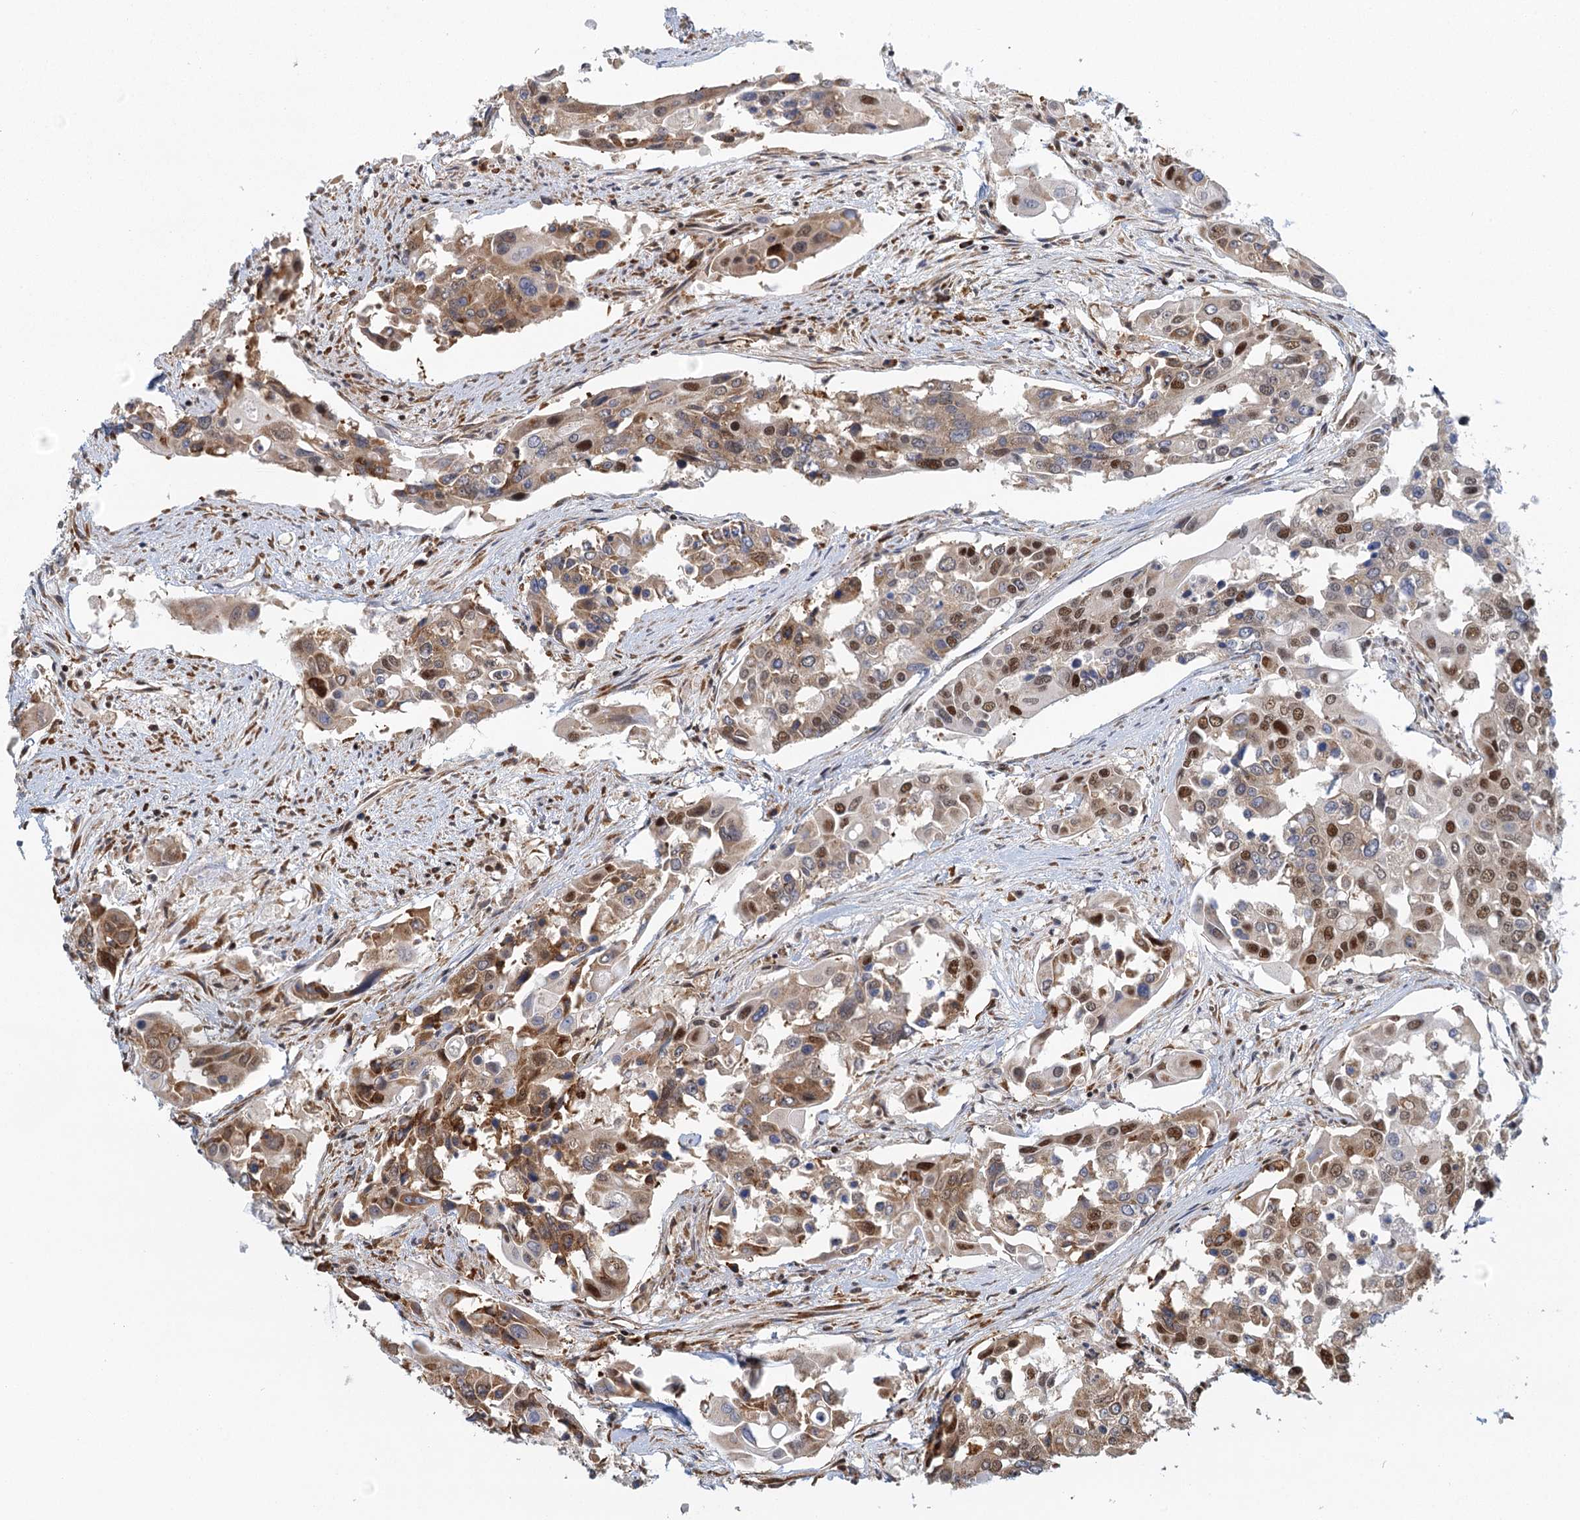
{"staining": {"intensity": "moderate", "quantity": ">75%", "location": "cytoplasmic/membranous,nuclear"}, "tissue": "colorectal cancer", "cell_type": "Tumor cells", "image_type": "cancer", "snomed": [{"axis": "morphology", "description": "Adenocarcinoma, NOS"}, {"axis": "topography", "description": "Colon"}], "caption": "A medium amount of moderate cytoplasmic/membranous and nuclear staining is present in about >75% of tumor cells in colorectal cancer tissue.", "gene": "GPATCH11", "patient": {"sex": "male", "age": 77}}